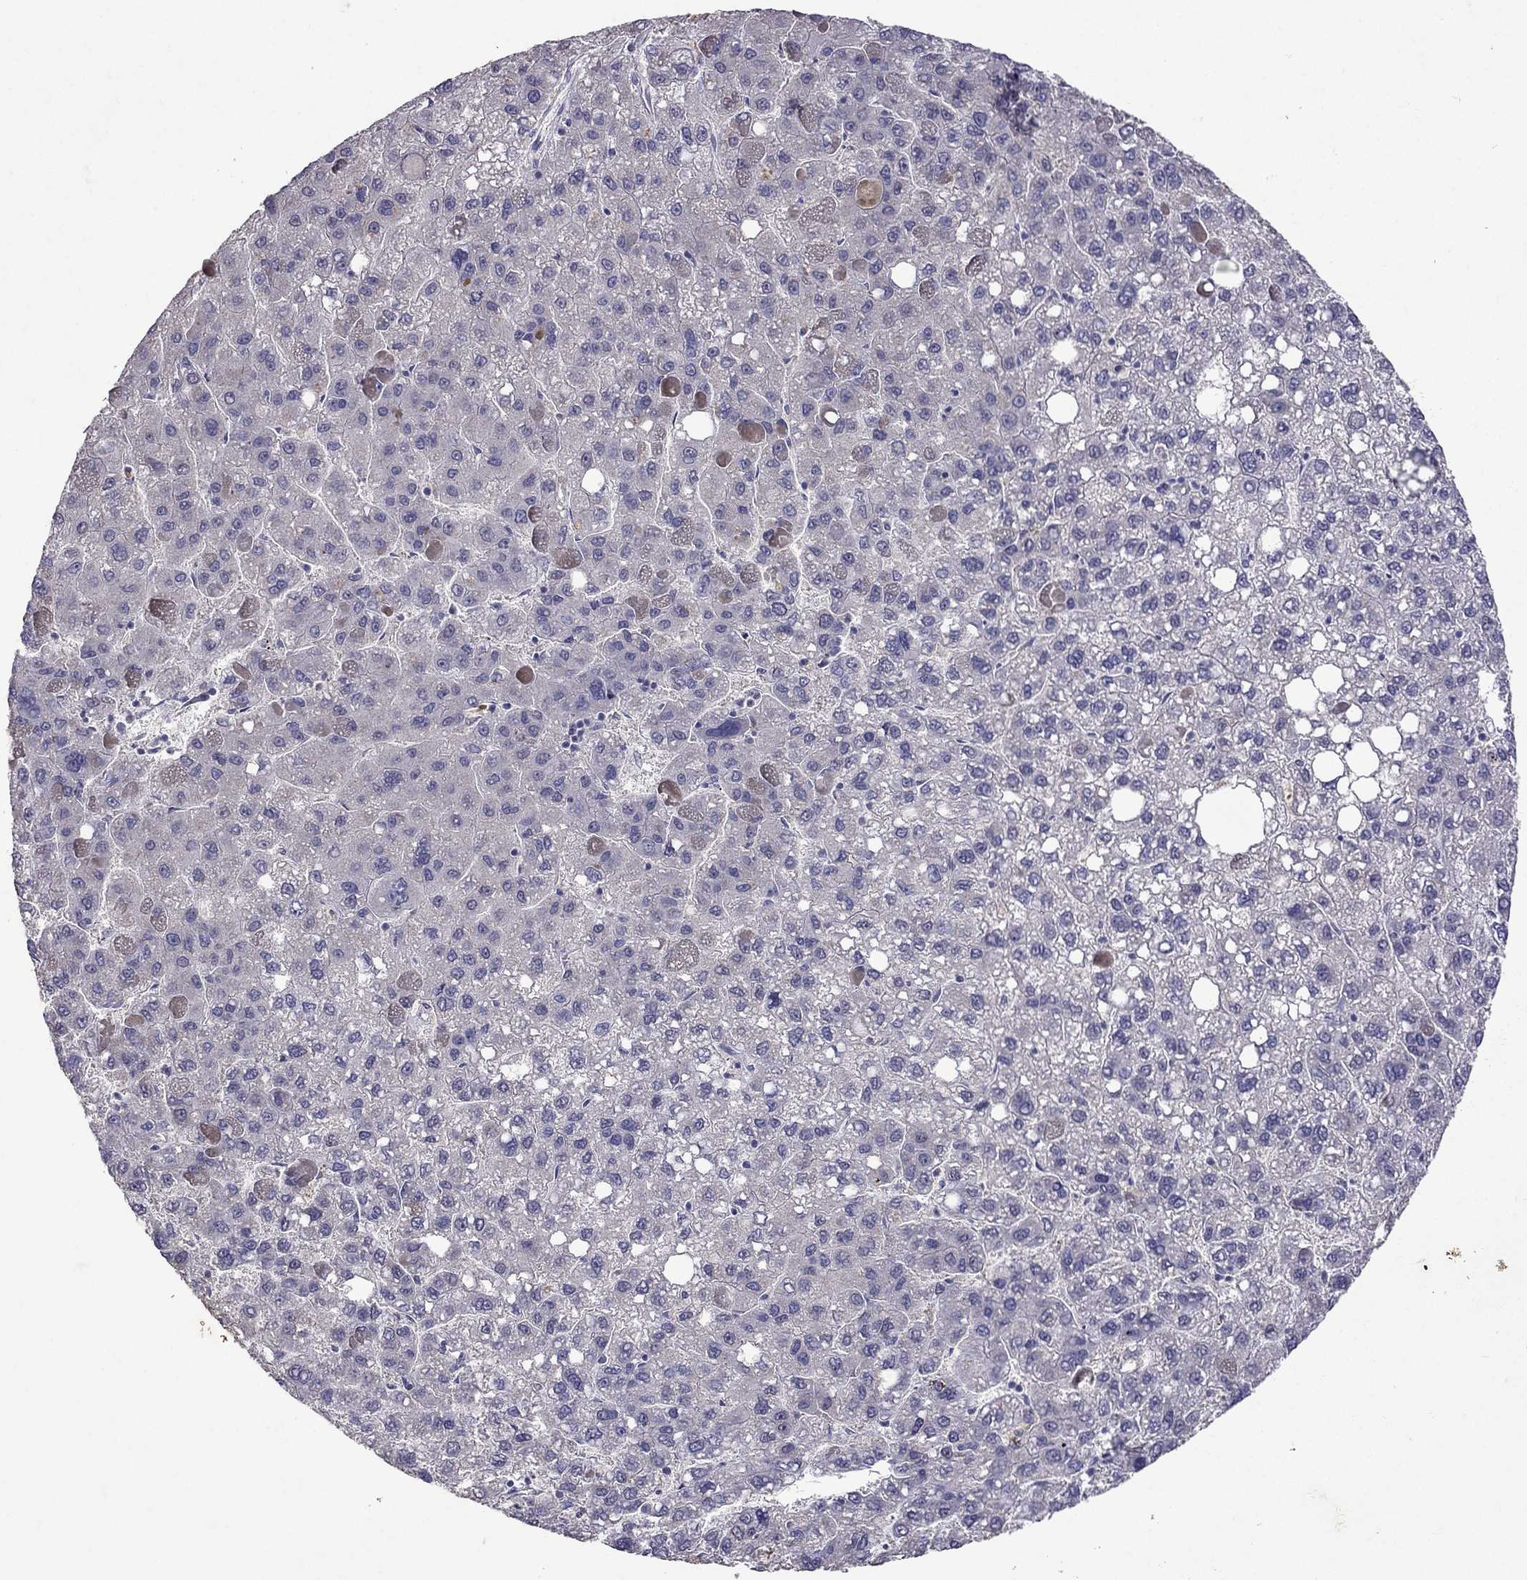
{"staining": {"intensity": "negative", "quantity": "none", "location": "none"}, "tissue": "liver cancer", "cell_type": "Tumor cells", "image_type": "cancer", "snomed": [{"axis": "morphology", "description": "Carcinoma, Hepatocellular, NOS"}, {"axis": "topography", "description": "Liver"}], "caption": "Liver cancer stained for a protein using immunohistochemistry (IHC) displays no positivity tumor cells.", "gene": "FST", "patient": {"sex": "female", "age": 82}}